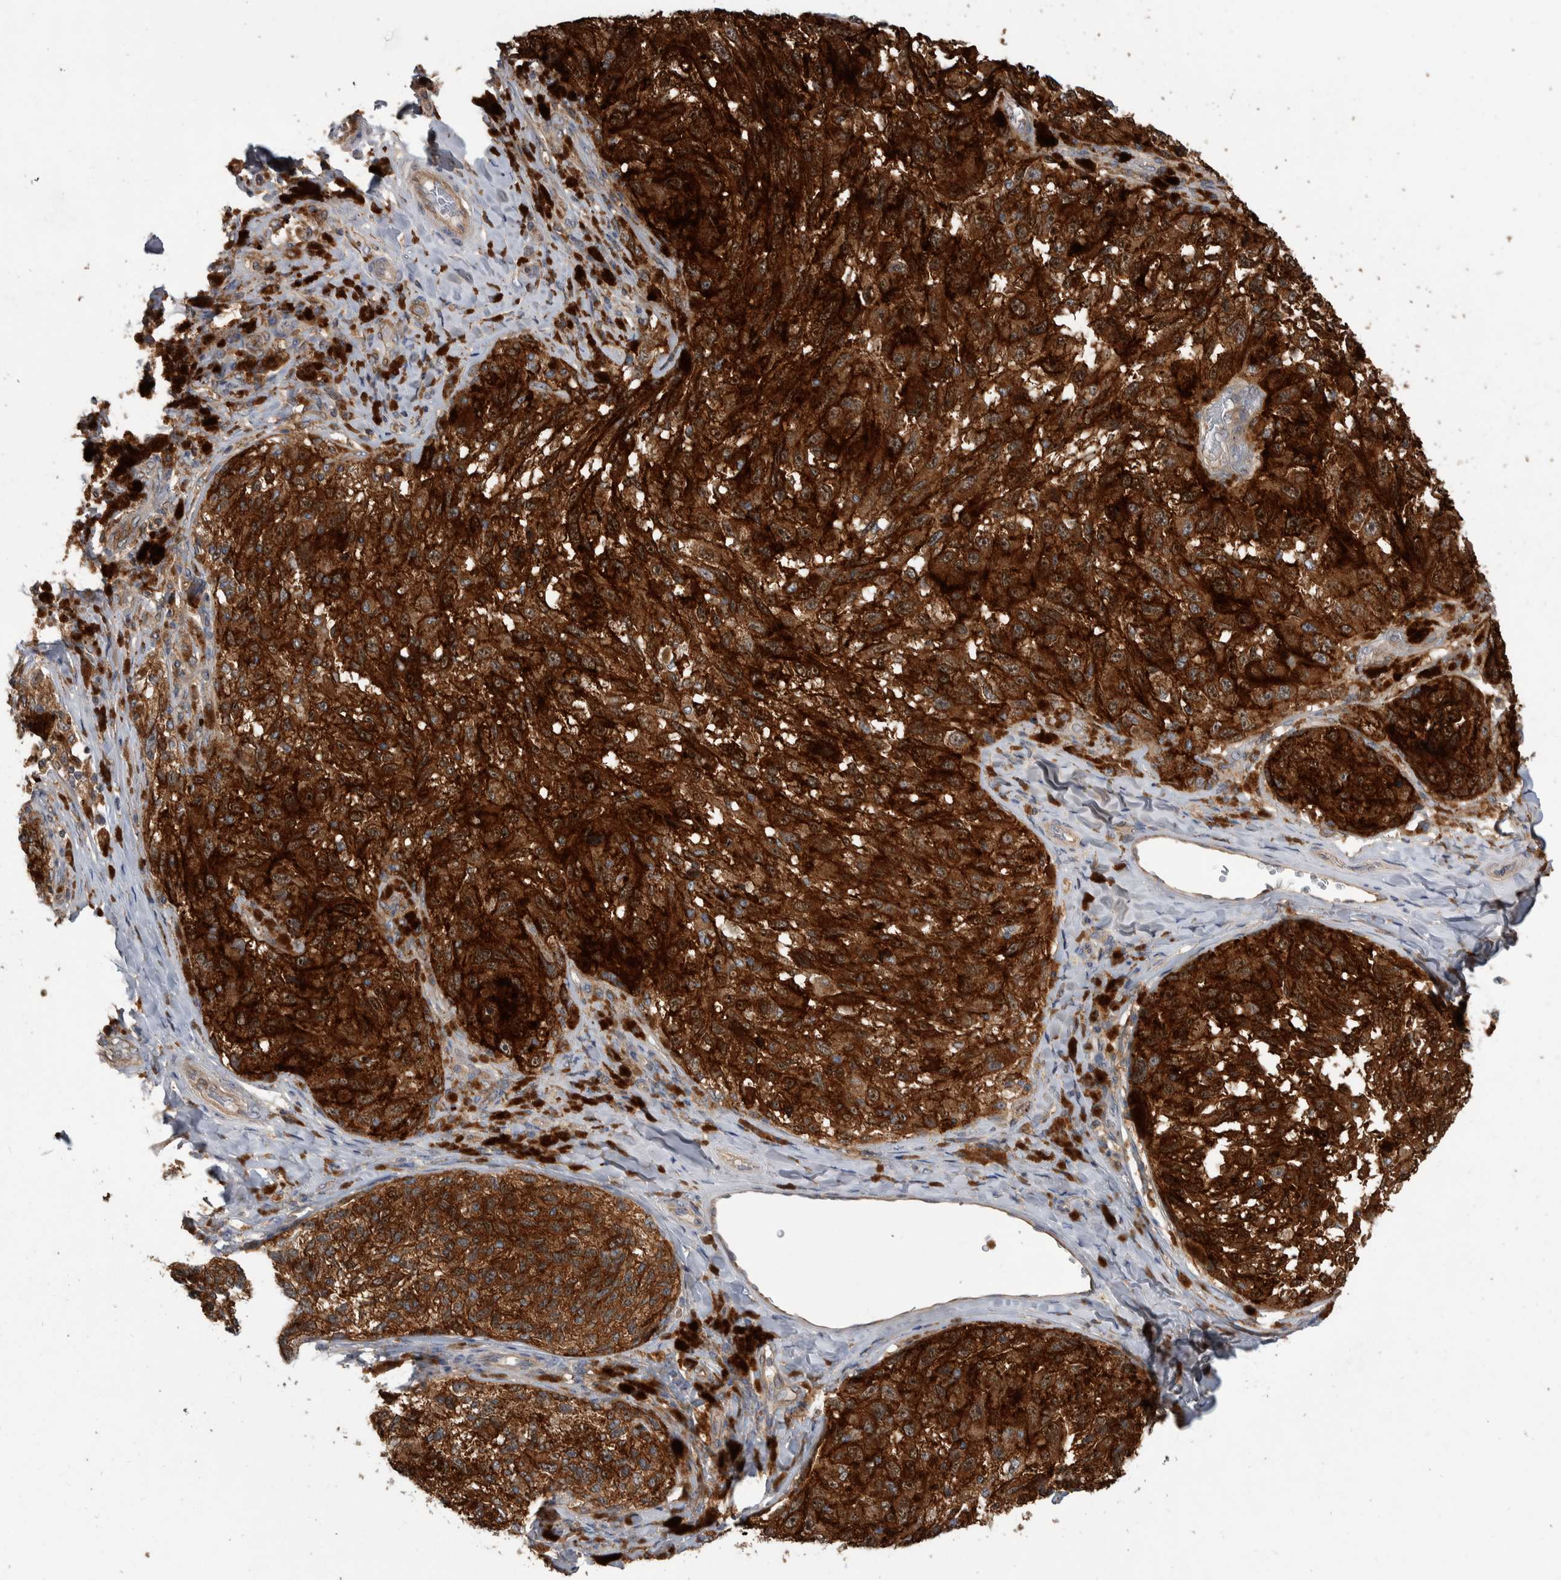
{"staining": {"intensity": "moderate", "quantity": ">75%", "location": "cytoplasmic/membranous"}, "tissue": "melanoma", "cell_type": "Tumor cells", "image_type": "cancer", "snomed": [{"axis": "morphology", "description": "Malignant melanoma, NOS"}, {"axis": "topography", "description": "Skin"}], "caption": "Melanoma stained for a protein (brown) exhibits moderate cytoplasmic/membranous positive positivity in about >75% of tumor cells.", "gene": "SDCBP", "patient": {"sex": "female", "age": 73}}